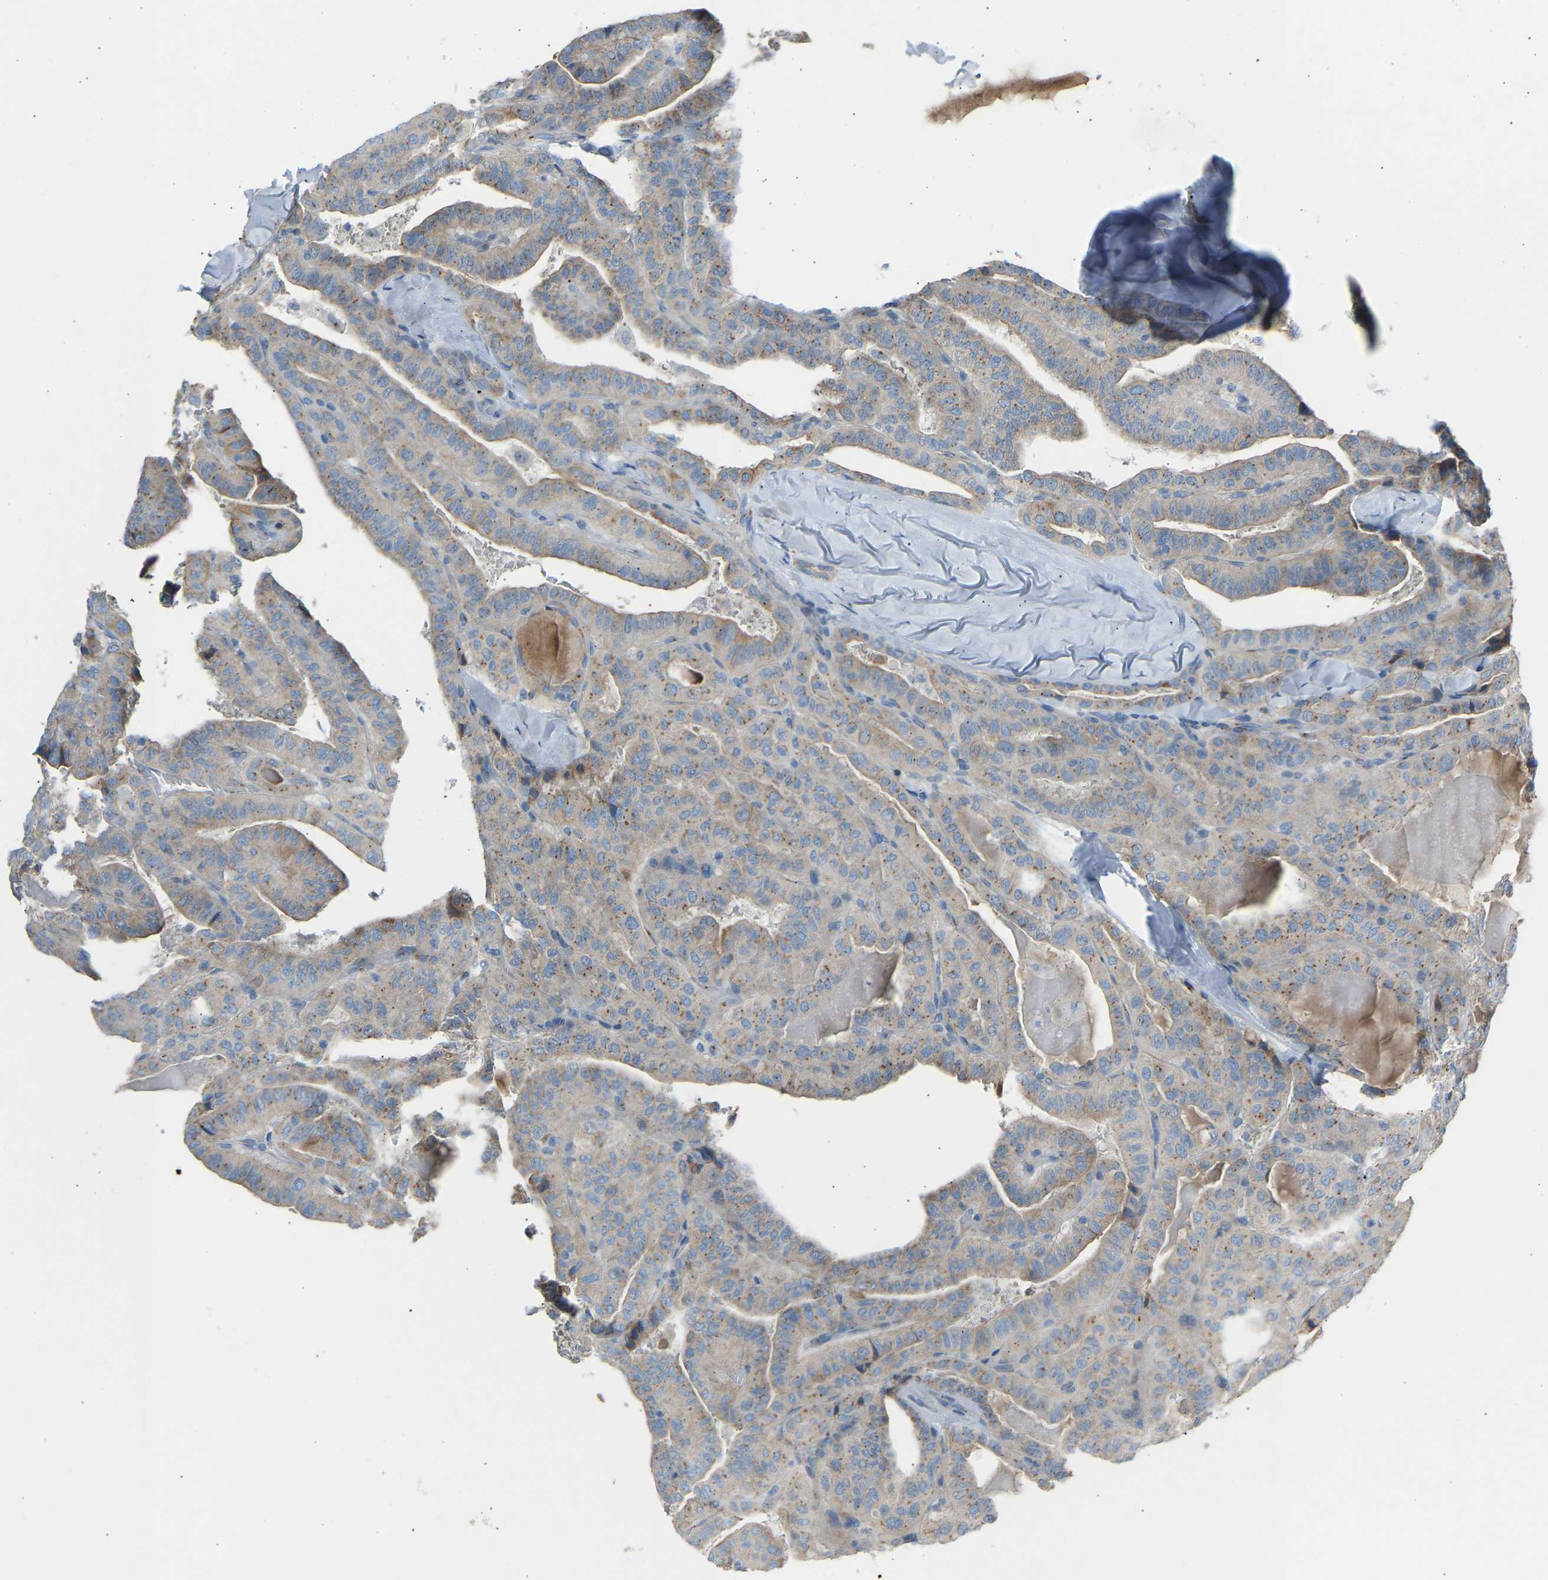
{"staining": {"intensity": "weak", "quantity": ">75%", "location": "cytoplasmic/membranous"}, "tissue": "thyroid cancer", "cell_type": "Tumor cells", "image_type": "cancer", "snomed": [{"axis": "morphology", "description": "Papillary adenocarcinoma, NOS"}, {"axis": "topography", "description": "Thyroid gland"}], "caption": "IHC staining of thyroid cancer (papillary adenocarcinoma), which exhibits low levels of weak cytoplasmic/membranous positivity in approximately >75% of tumor cells indicating weak cytoplasmic/membranous protein expression. The staining was performed using DAB (3,3'-diaminobenzidine) (brown) for protein detection and nuclei were counterstained in hematoxylin (blue).", "gene": "CYREN", "patient": {"sex": "male", "age": 77}}